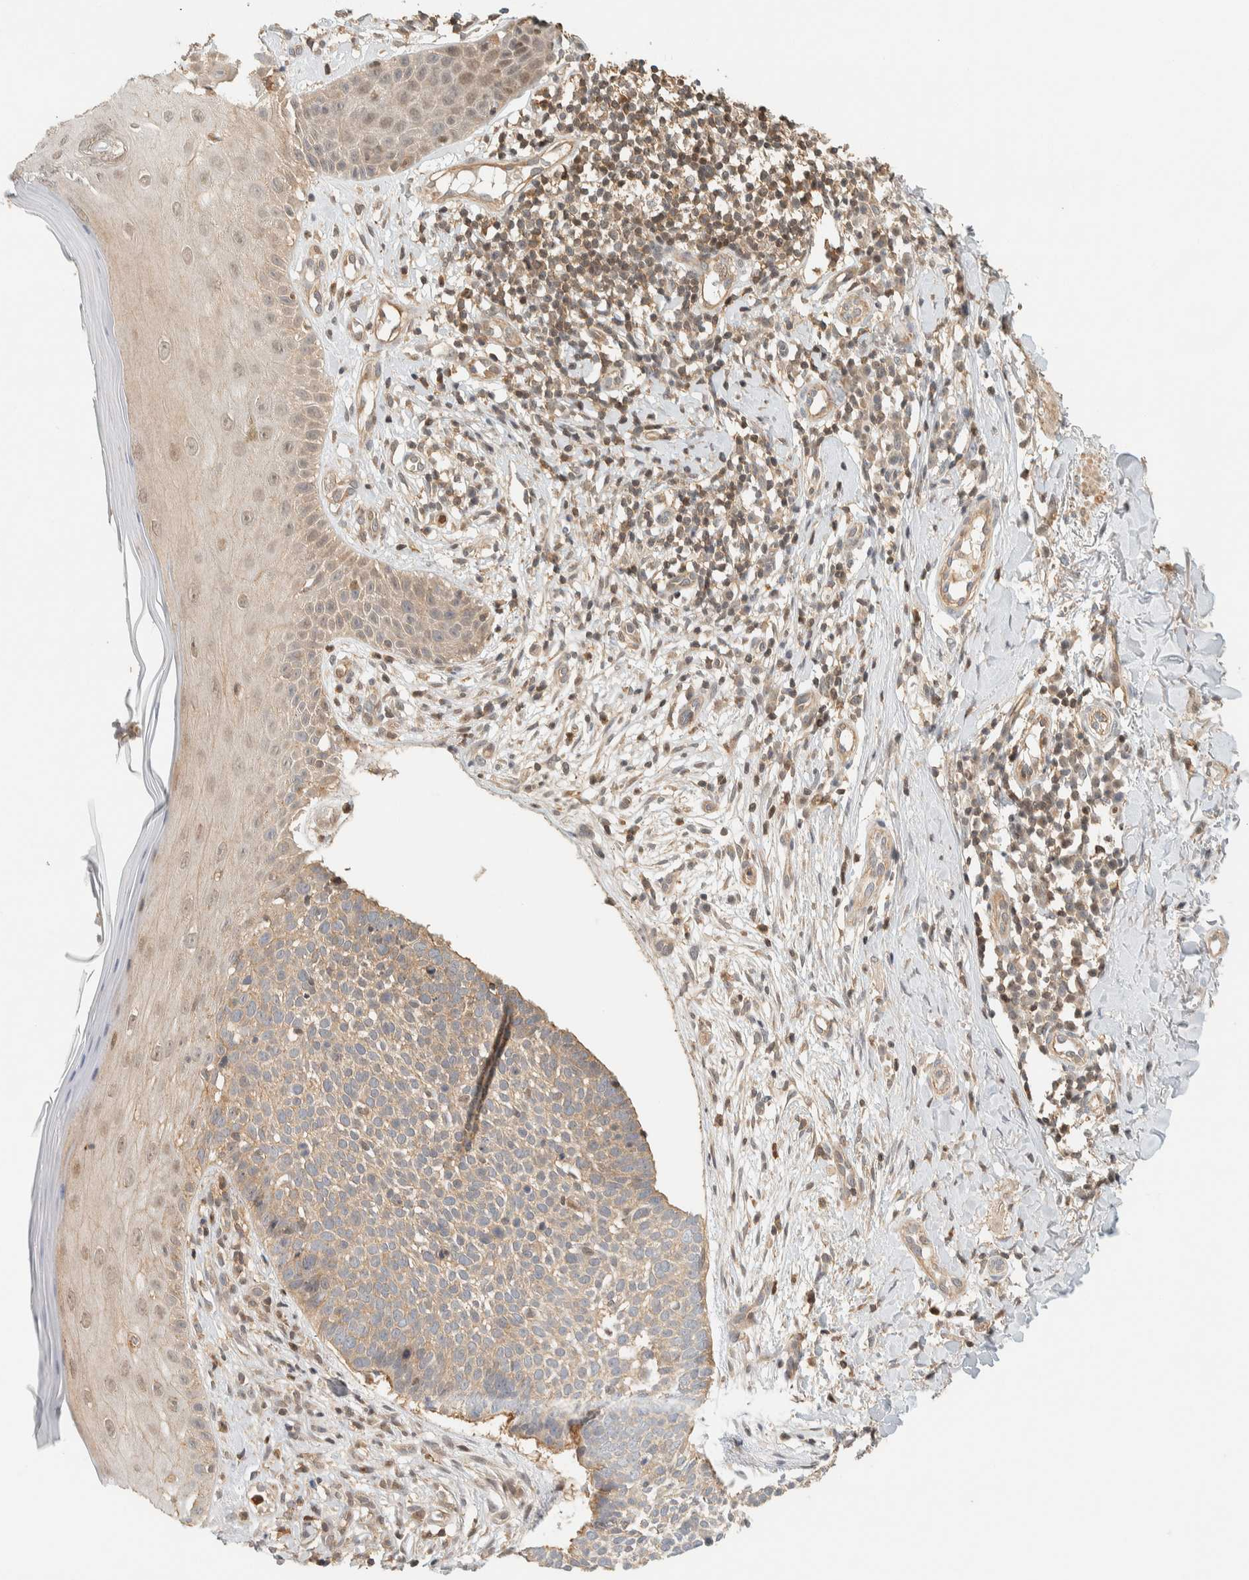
{"staining": {"intensity": "weak", "quantity": ">75%", "location": "cytoplasmic/membranous"}, "tissue": "skin cancer", "cell_type": "Tumor cells", "image_type": "cancer", "snomed": [{"axis": "morphology", "description": "Normal tissue, NOS"}, {"axis": "morphology", "description": "Basal cell carcinoma"}, {"axis": "topography", "description": "Skin"}], "caption": "Protein expression analysis of human basal cell carcinoma (skin) reveals weak cytoplasmic/membranous expression in approximately >75% of tumor cells. The staining is performed using DAB (3,3'-diaminobenzidine) brown chromogen to label protein expression. The nuclei are counter-stained blue using hematoxylin.", "gene": "ARFGEF1", "patient": {"sex": "male", "age": 67}}